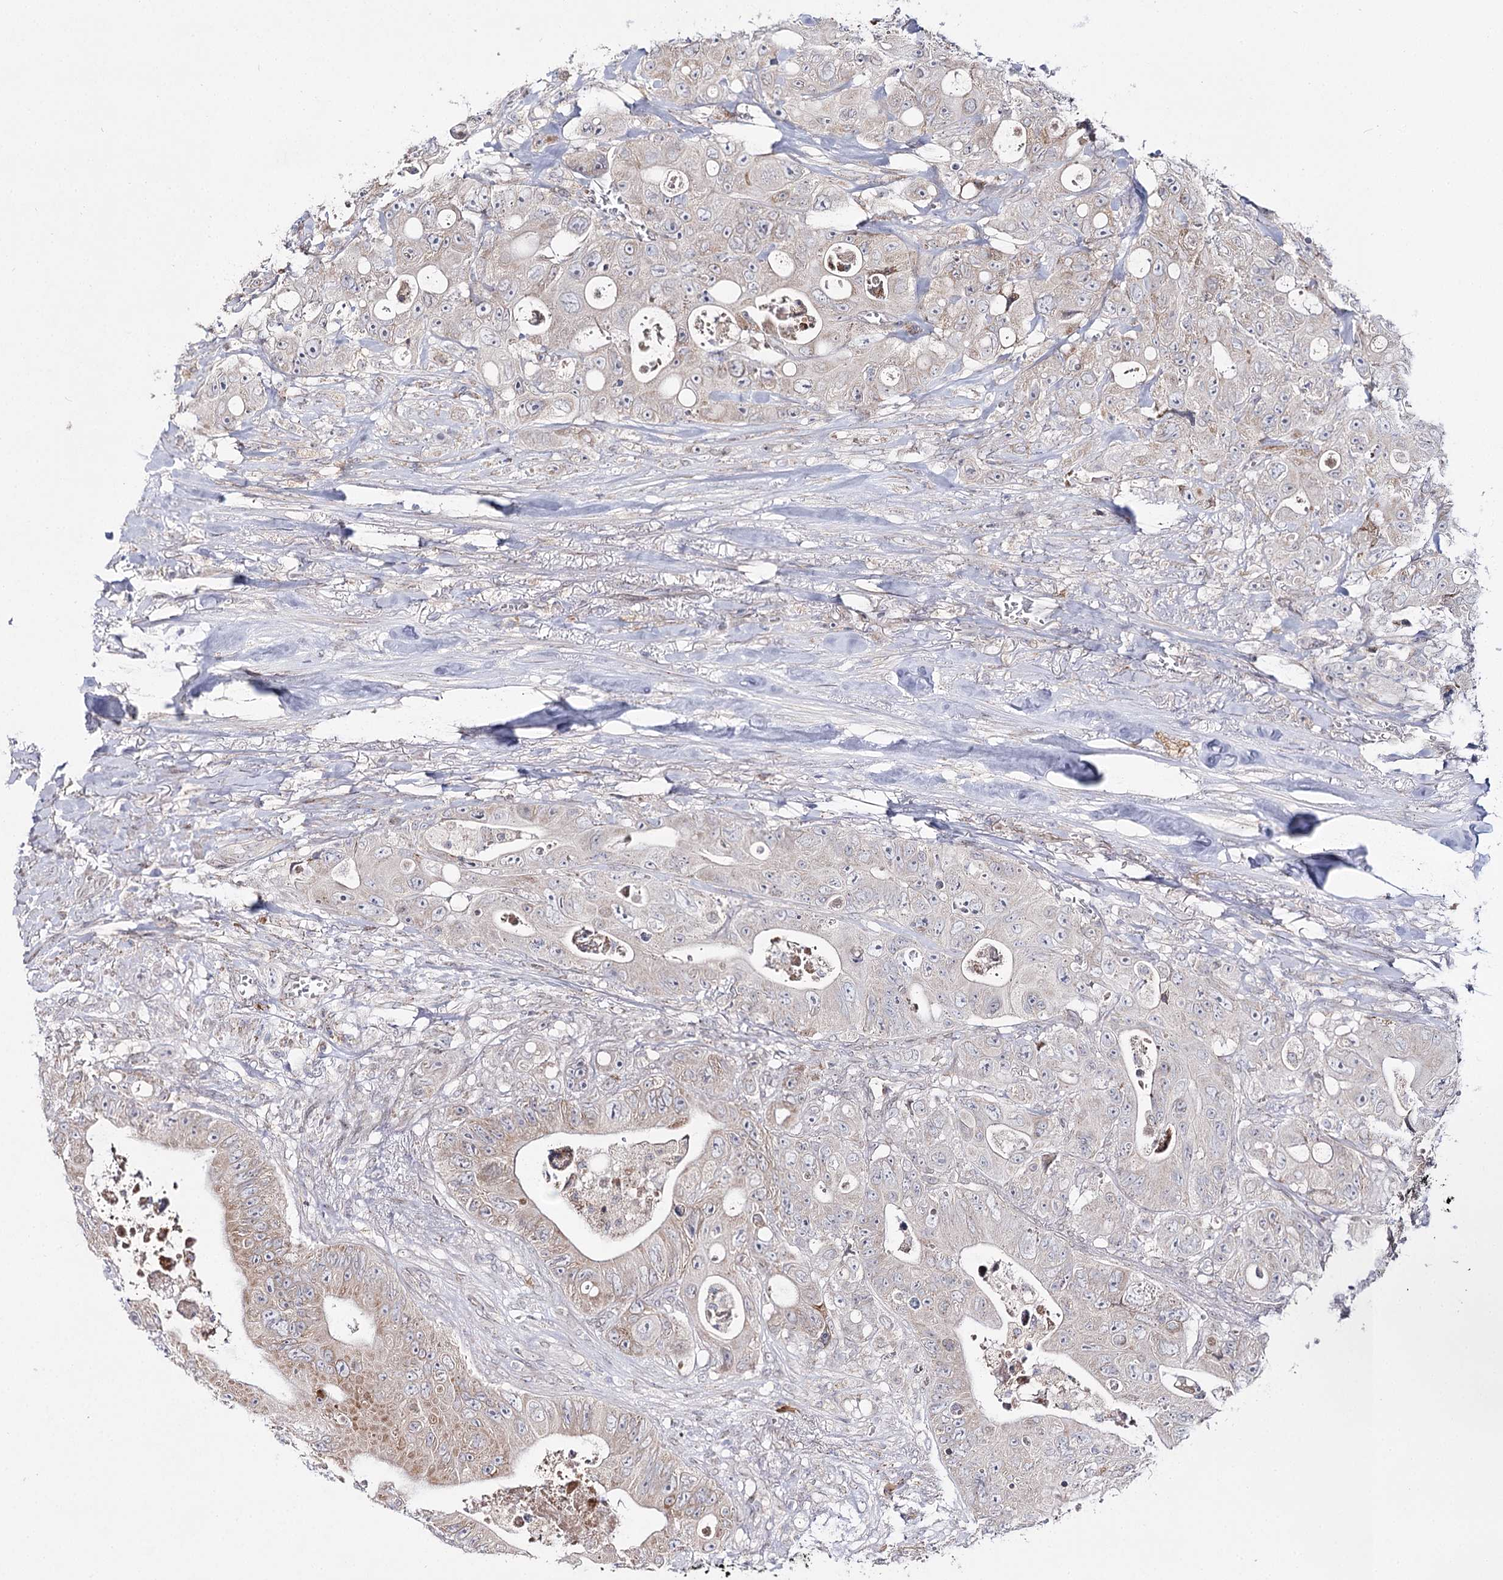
{"staining": {"intensity": "weak", "quantity": "<25%", "location": "cytoplasmic/membranous"}, "tissue": "colorectal cancer", "cell_type": "Tumor cells", "image_type": "cancer", "snomed": [{"axis": "morphology", "description": "Adenocarcinoma, NOS"}, {"axis": "topography", "description": "Colon"}], "caption": "A histopathology image of human colorectal cancer (adenocarcinoma) is negative for staining in tumor cells.", "gene": "C11orf80", "patient": {"sex": "female", "age": 46}}